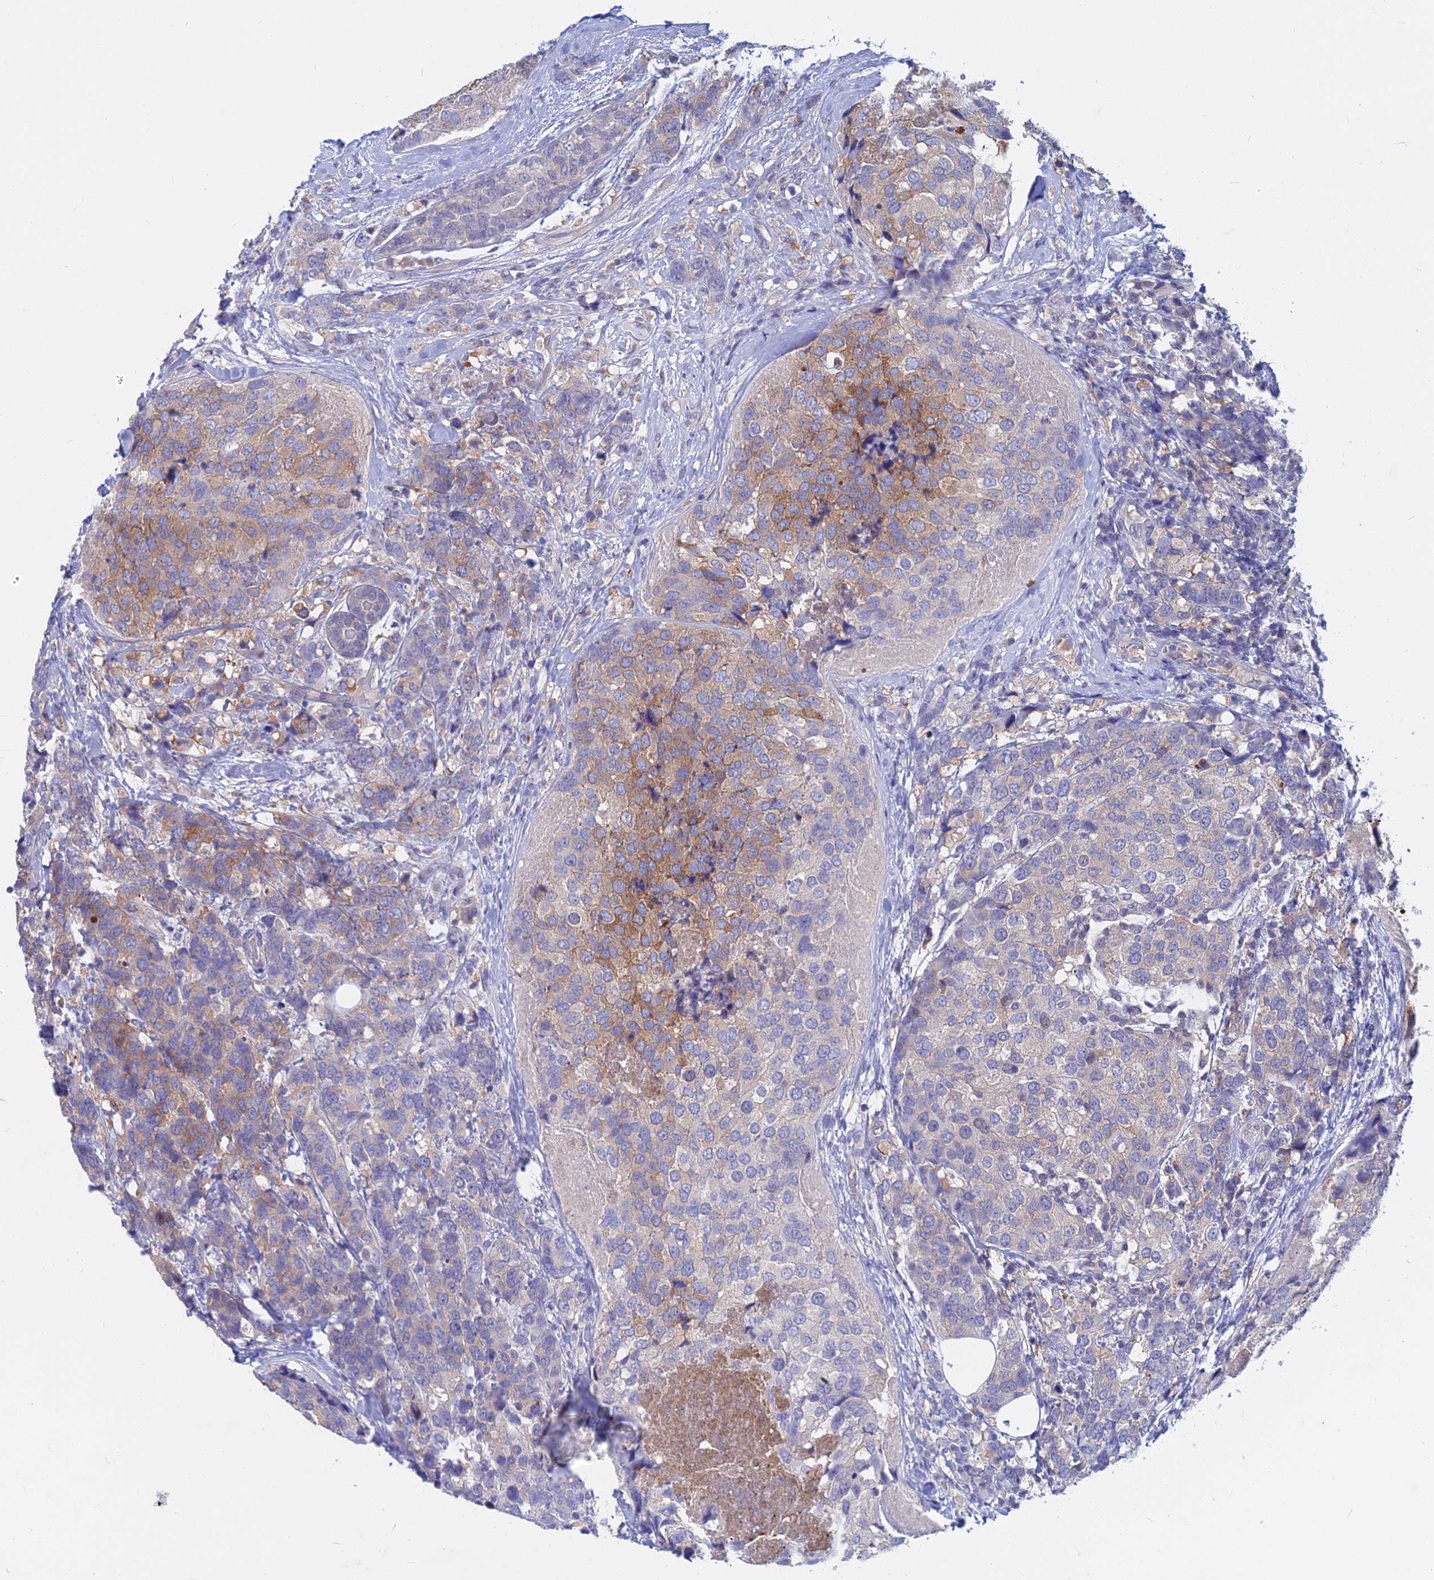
{"staining": {"intensity": "moderate", "quantity": "<25%", "location": "cytoplasmic/membranous"}, "tissue": "breast cancer", "cell_type": "Tumor cells", "image_type": "cancer", "snomed": [{"axis": "morphology", "description": "Lobular carcinoma"}, {"axis": "topography", "description": "Breast"}], "caption": "Human lobular carcinoma (breast) stained for a protein (brown) displays moderate cytoplasmic/membranous positive positivity in approximately <25% of tumor cells.", "gene": "B3GALT4", "patient": {"sex": "female", "age": 59}}